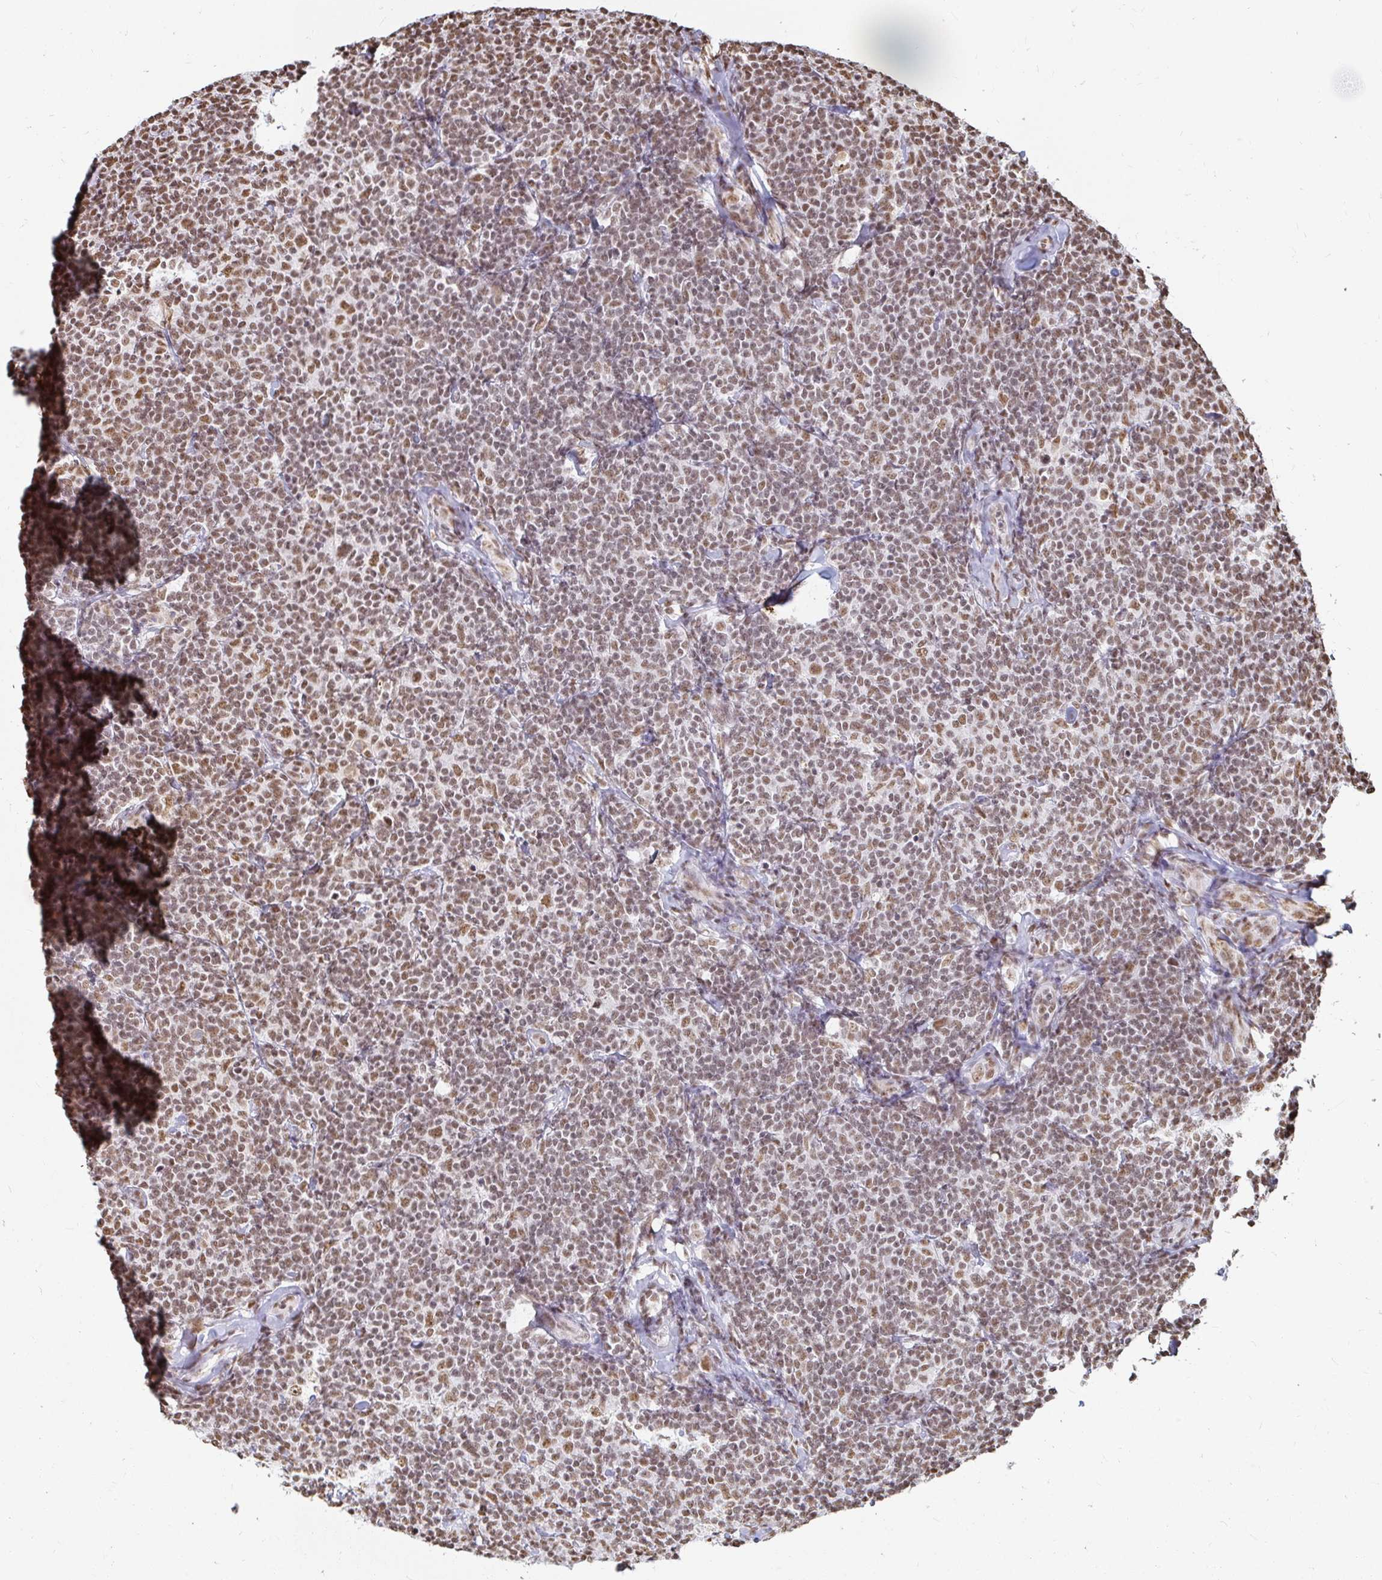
{"staining": {"intensity": "moderate", "quantity": ">75%", "location": "nuclear"}, "tissue": "lymphoma", "cell_type": "Tumor cells", "image_type": "cancer", "snomed": [{"axis": "morphology", "description": "Malignant lymphoma, non-Hodgkin's type, Low grade"}, {"axis": "topography", "description": "Lymph node"}], "caption": "Immunohistochemical staining of malignant lymphoma, non-Hodgkin's type (low-grade) demonstrates medium levels of moderate nuclear protein staining in approximately >75% of tumor cells.", "gene": "HNRNPU", "patient": {"sex": "female", "age": 56}}